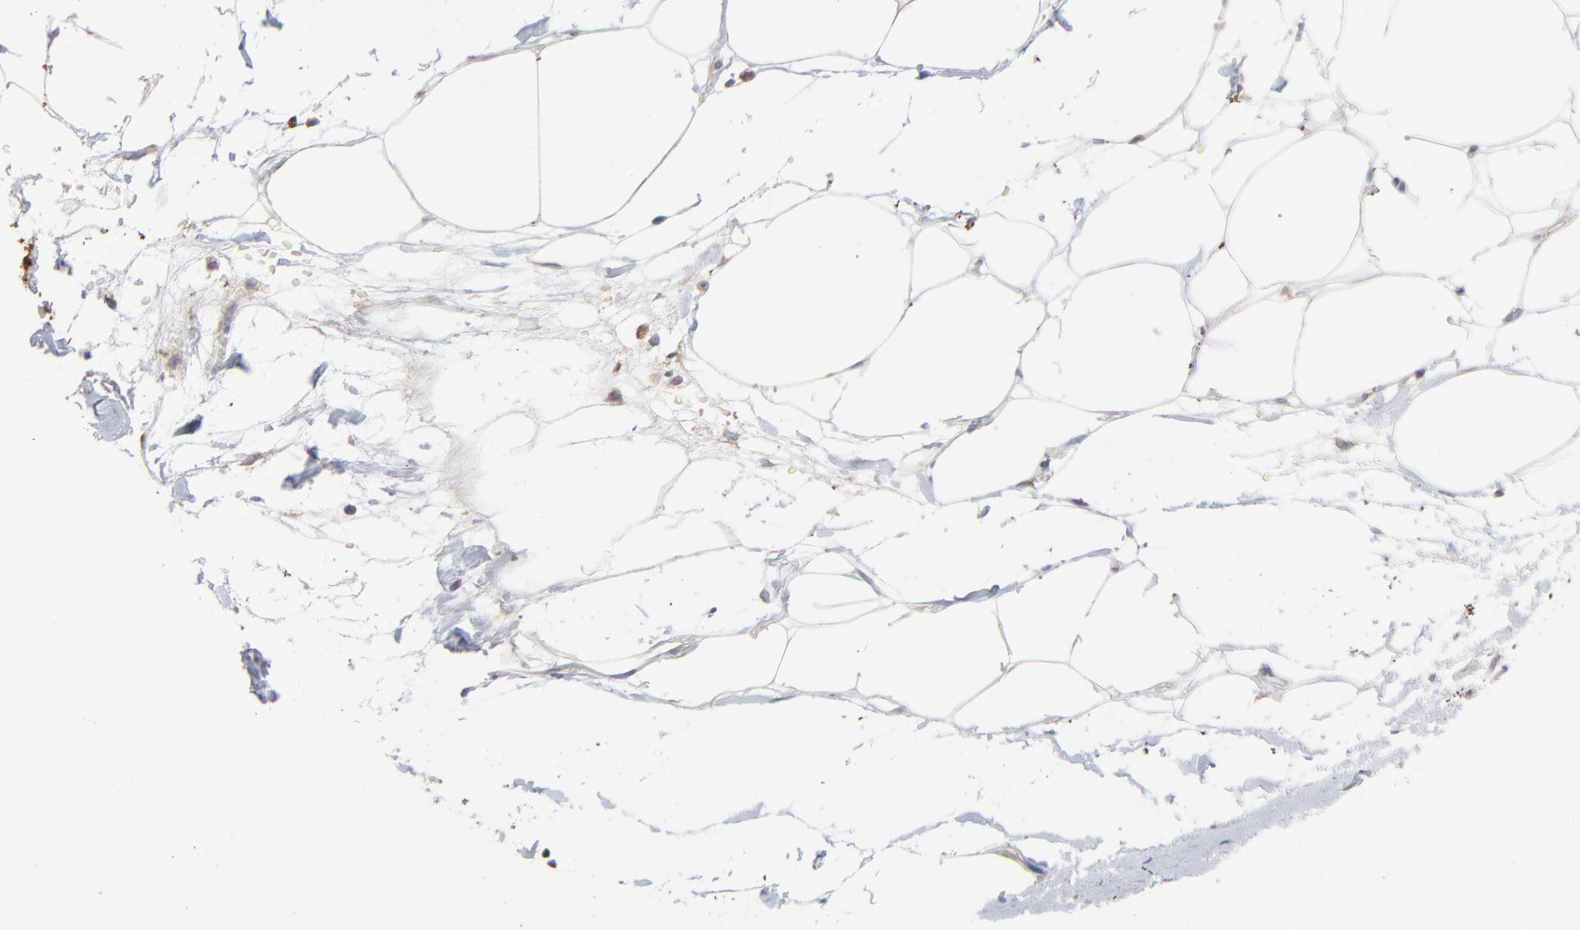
{"staining": {"intensity": "weak", "quantity": "<25%", "location": "cytoplasmic/membranous"}, "tissue": "adipose tissue", "cell_type": "Adipocytes", "image_type": "normal", "snomed": [{"axis": "morphology", "description": "Normal tissue, NOS"}, {"axis": "morphology", "description": "Adenocarcinoma, NOS"}, {"axis": "topography", "description": "Colon"}, {"axis": "topography", "description": "Peripheral nerve tissue"}], "caption": "IHC histopathology image of normal adipose tissue: adipose tissue stained with DAB (3,3'-diaminobenzidine) demonstrates no significant protein staining in adipocytes. Nuclei are stained in blue.", "gene": "NFKBIA", "patient": {"sex": "male", "age": 14}}